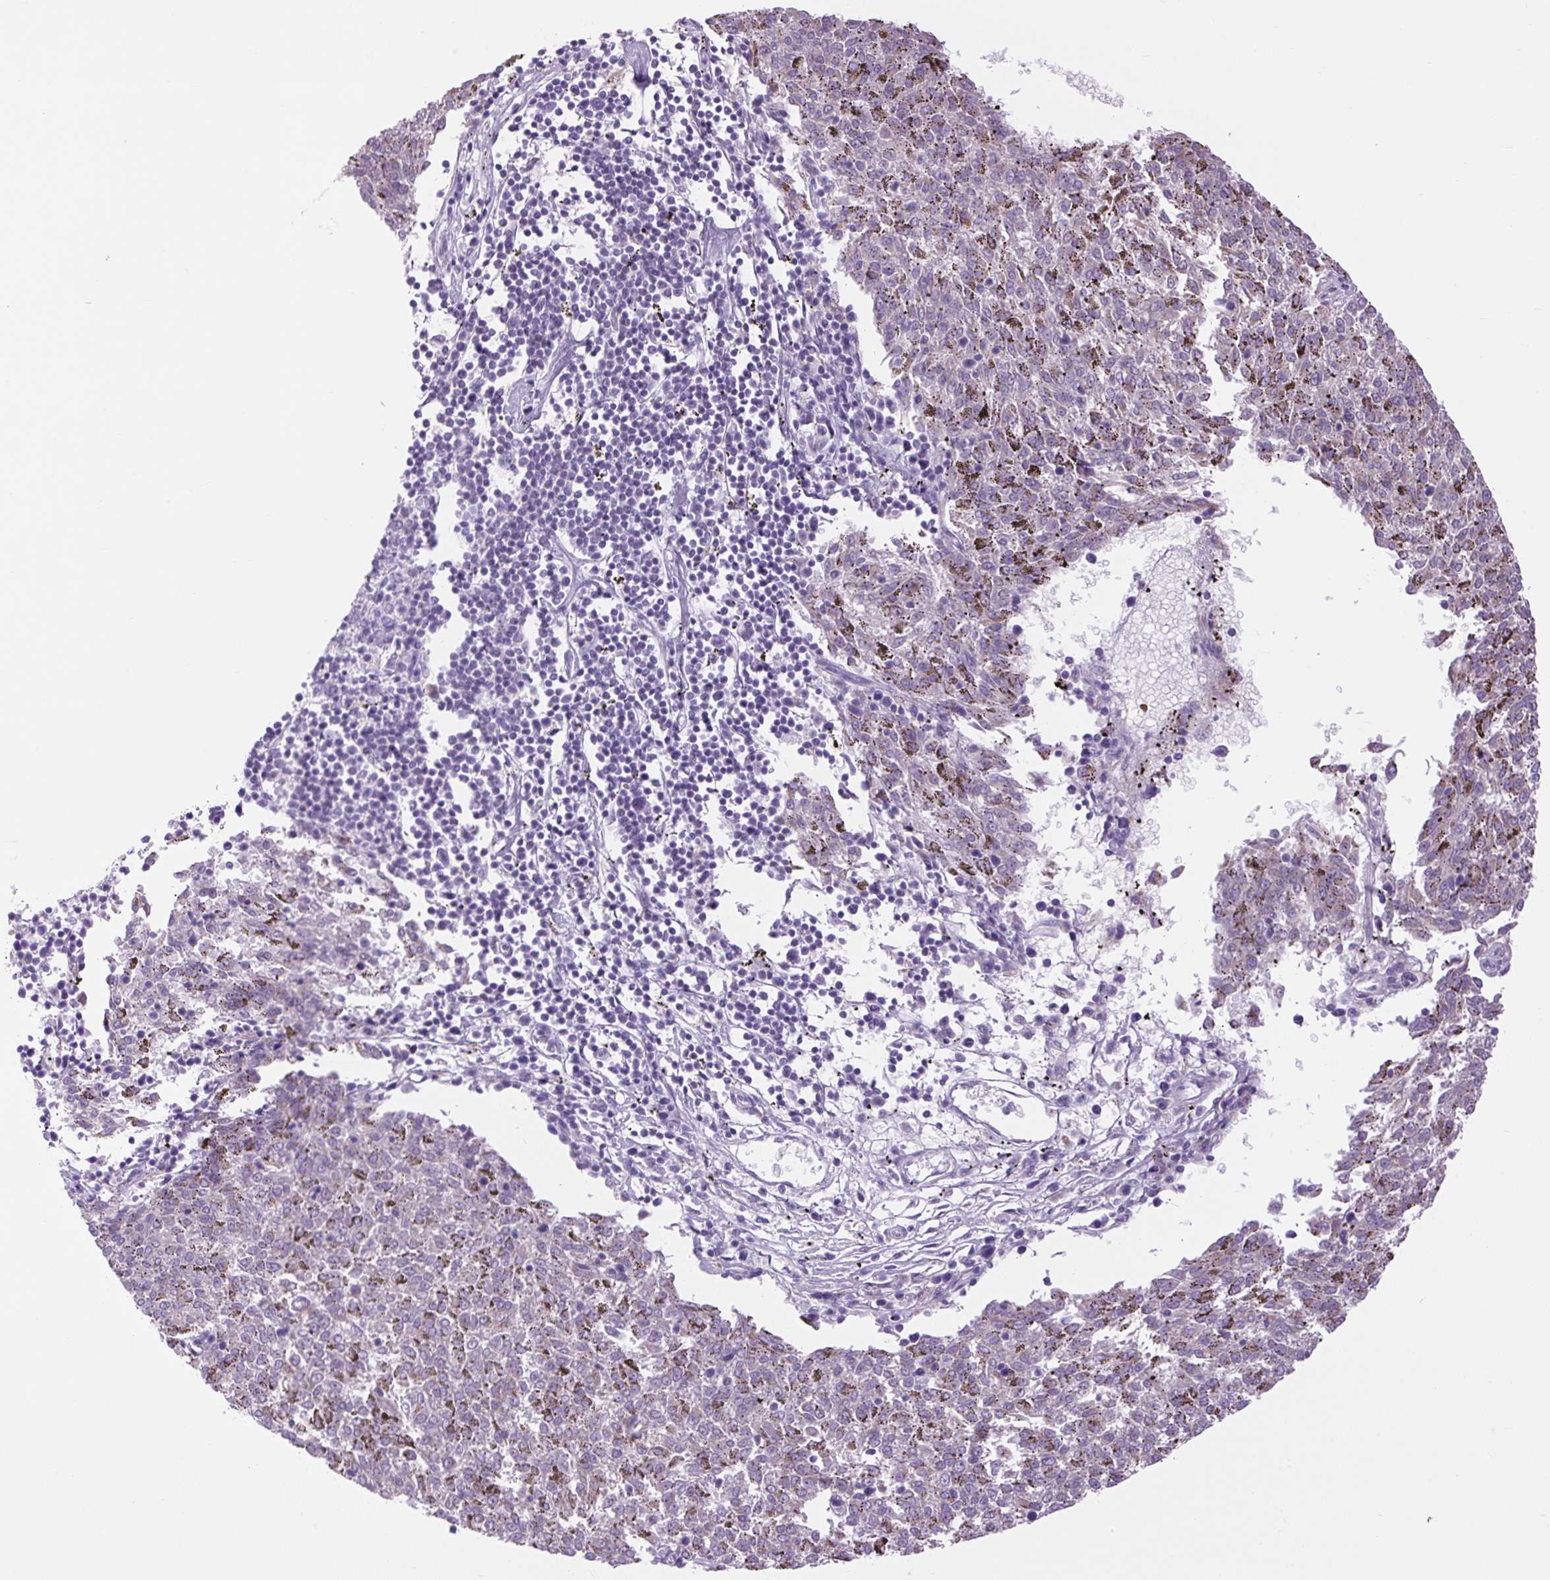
{"staining": {"intensity": "negative", "quantity": "none", "location": "none"}, "tissue": "melanoma", "cell_type": "Tumor cells", "image_type": "cancer", "snomed": [{"axis": "morphology", "description": "Malignant melanoma, NOS"}, {"axis": "topography", "description": "Skin"}], "caption": "Protein analysis of malignant melanoma shows no significant positivity in tumor cells.", "gene": "SCO2", "patient": {"sex": "female", "age": 72}}